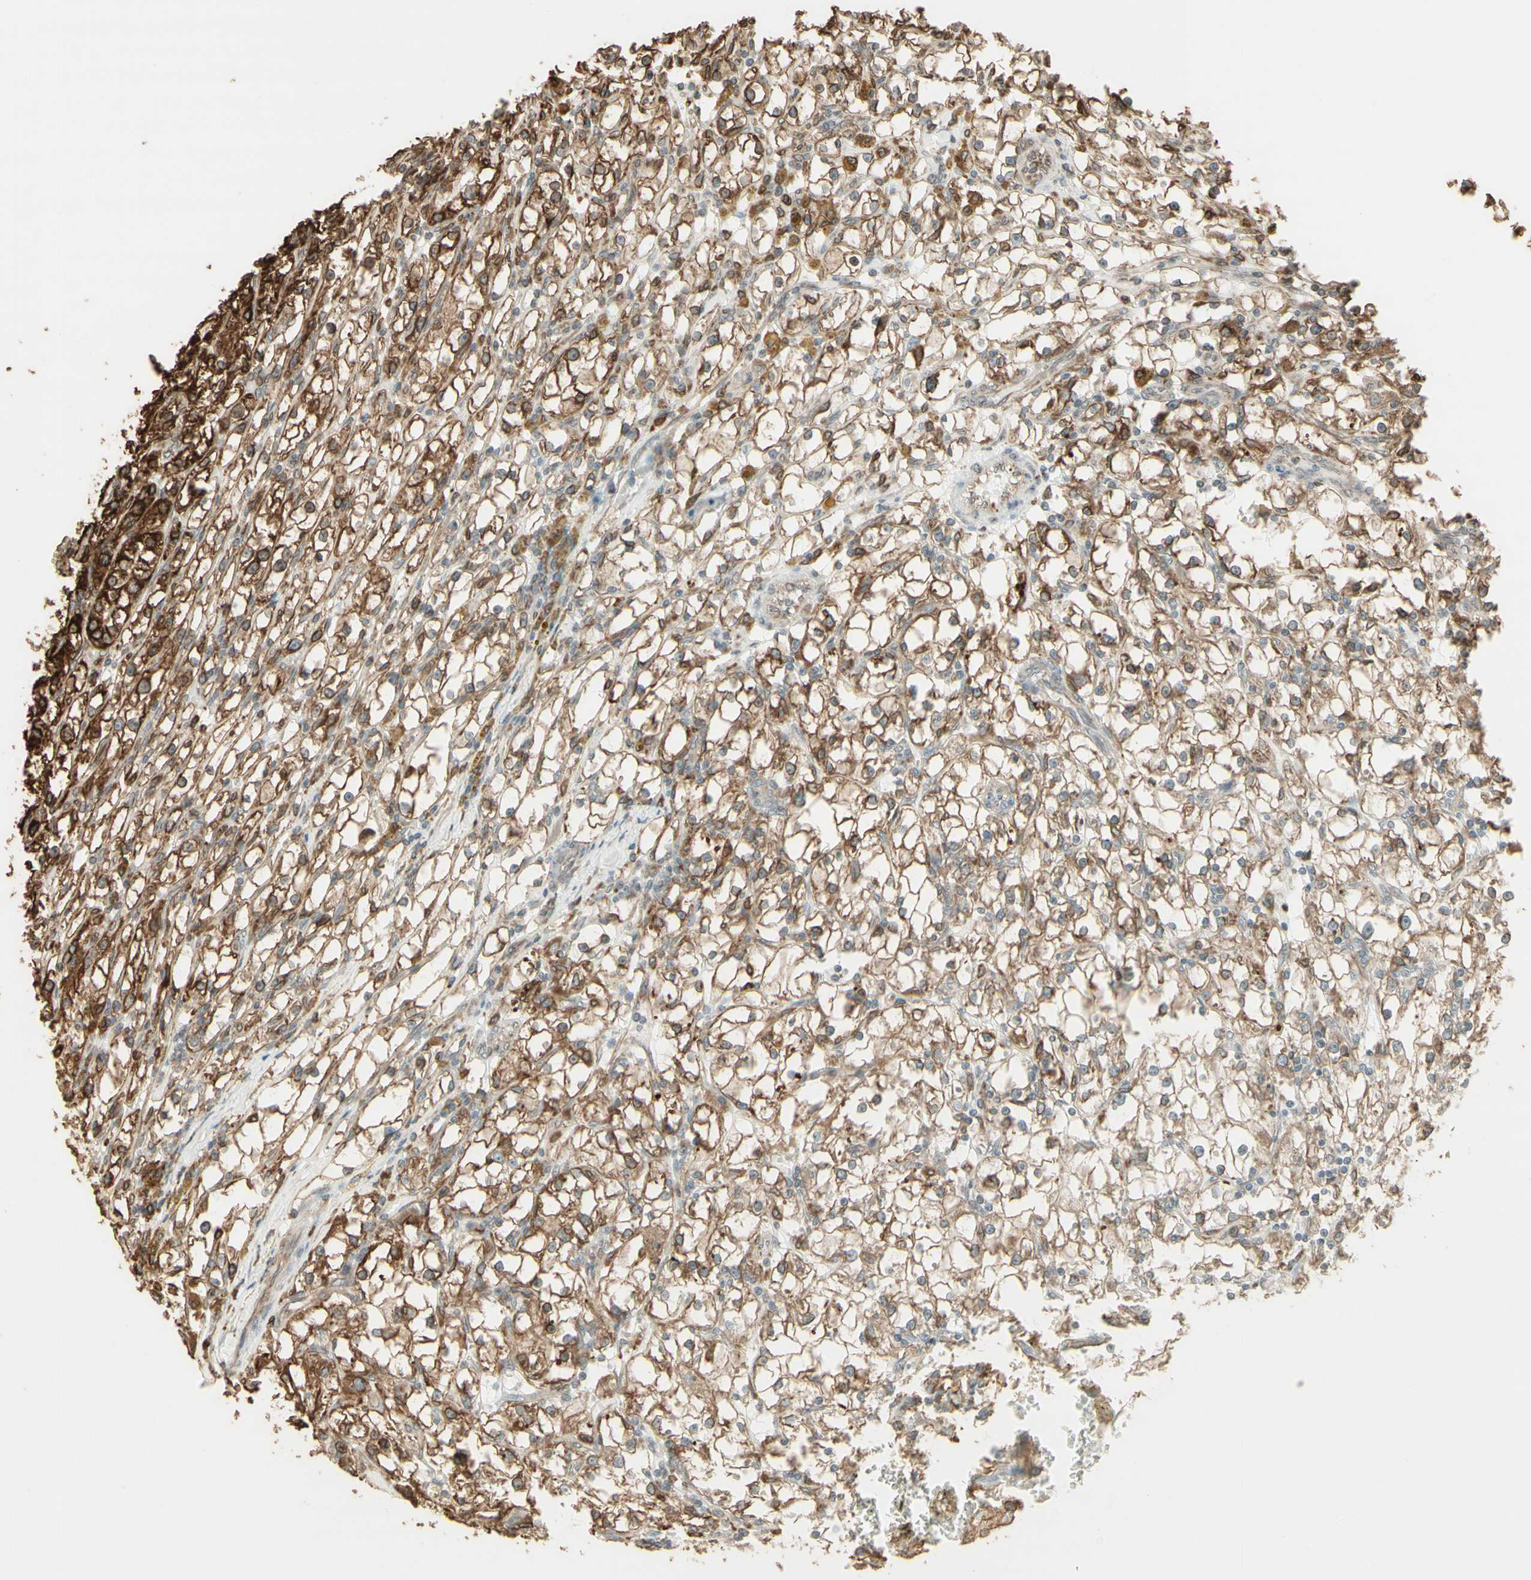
{"staining": {"intensity": "moderate", "quantity": "25%-75%", "location": "cytoplasmic/membranous"}, "tissue": "renal cancer", "cell_type": "Tumor cells", "image_type": "cancer", "snomed": [{"axis": "morphology", "description": "Adenocarcinoma, NOS"}, {"axis": "topography", "description": "Kidney"}], "caption": "Tumor cells reveal moderate cytoplasmic/membranous expression in about 25%-75% of cells in adenocarcinoma (renal).", "gene": "CANX", "patient": {"sex": "male", "age": 56}}